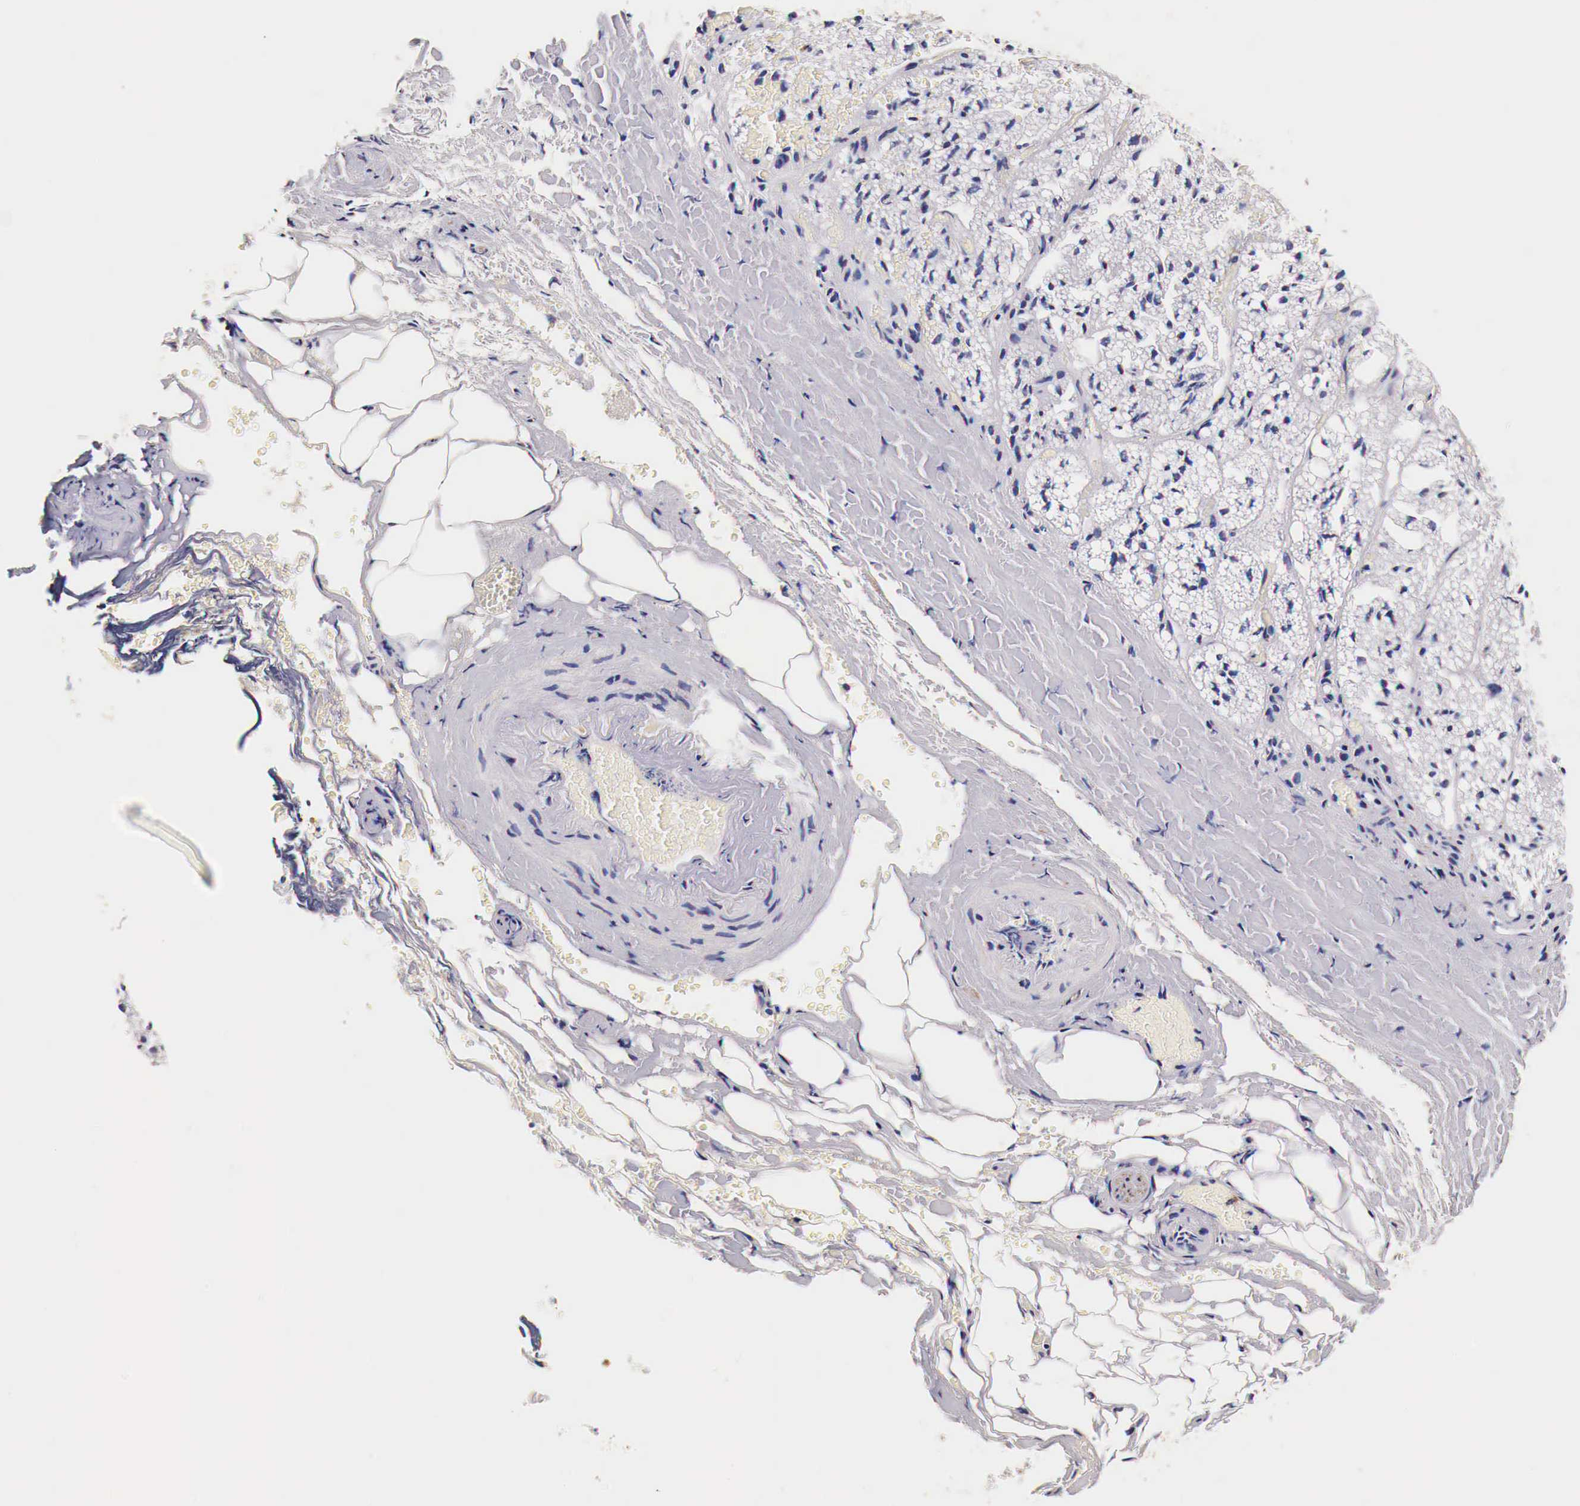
{"staining": {"intensity": "weak", "quantity": "<25%", "location": "cytoplasmic/membranous"}, "tissue": "adrenal gland", "cell_type": "Glandular cells", "image_type": "normal", "snomed": [{"axis": "morphology", "description": "Normal tissue, NOS"}, {"axis": "topography", "description": "Adrenal gland"}], "caption": "This is a image of immunohistochemistry (IHC) staining of normal adrenal gland, which shows no staining in glandular cells.", "gene": "RP2", "patient": {"sex": "male", "age": 53}}